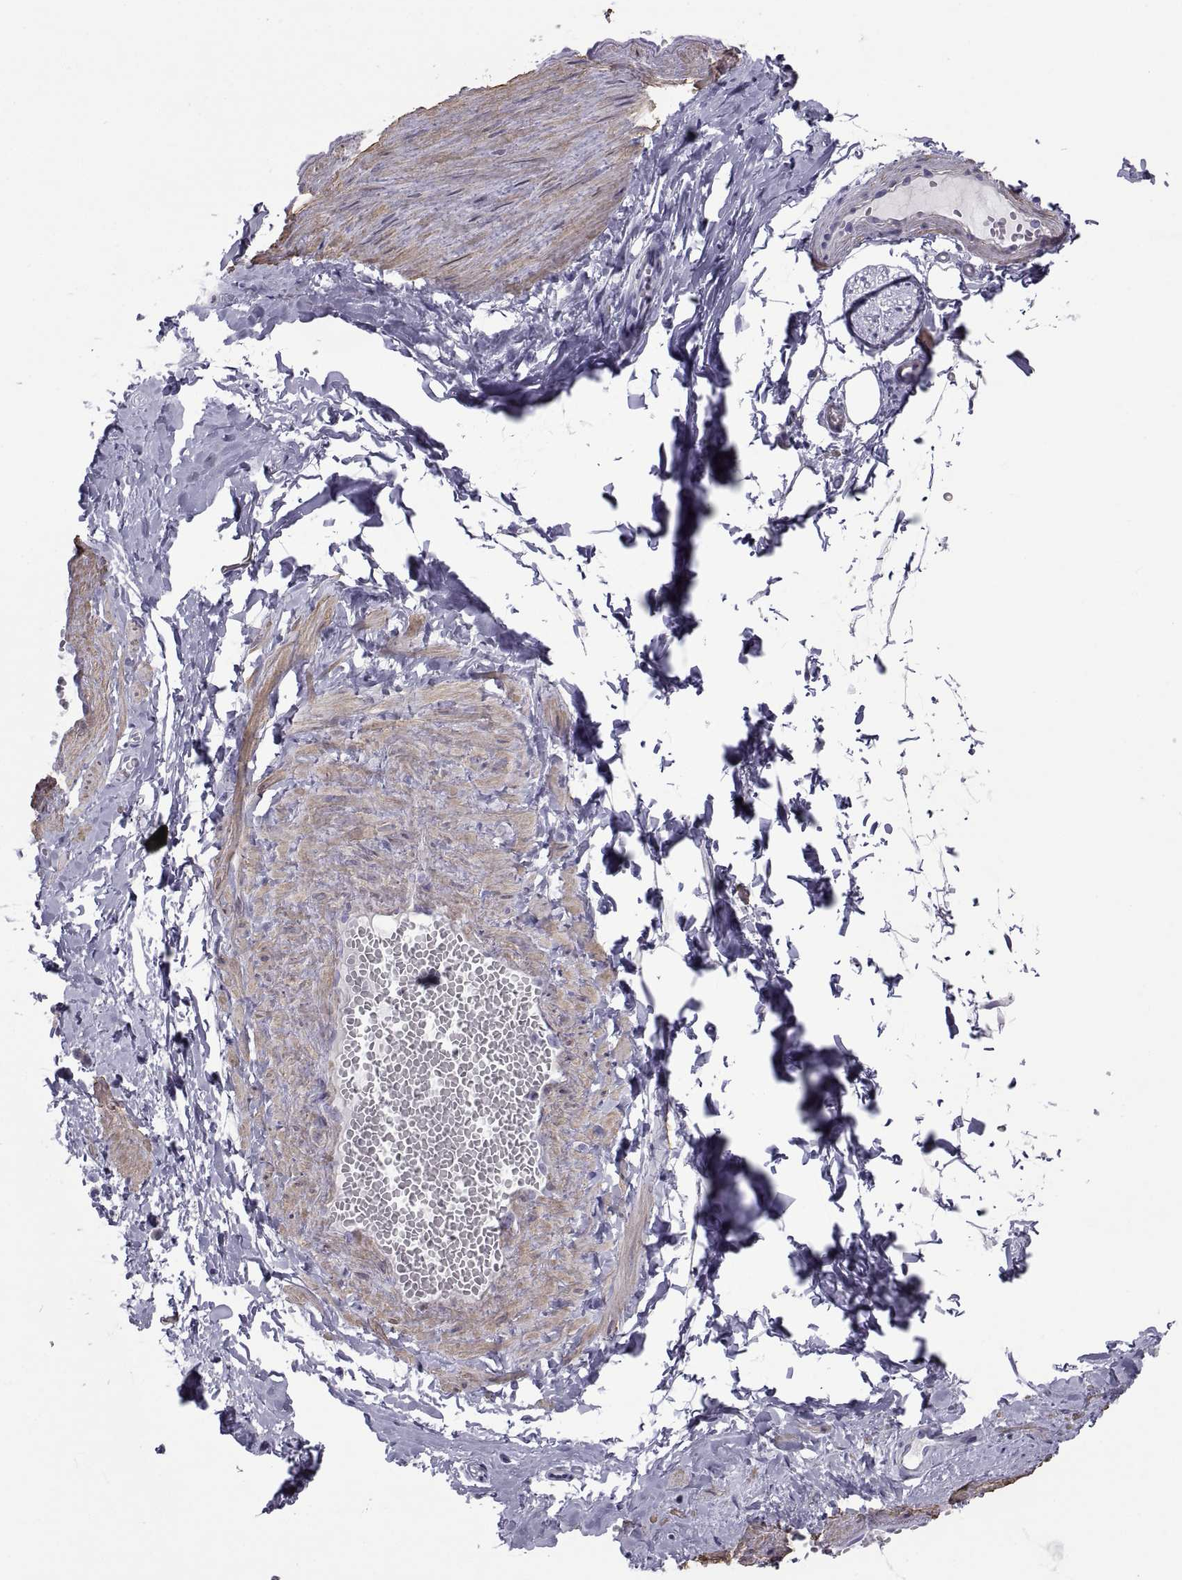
{"staining": {"intensity": "negative", "quantity": "none", "location": "none"}, "tissue": "adipose tissue", "cell_type": "Adipocytes", "image_type": "normal", "snomed": [{"axis": "morphology", "description": "Normal tissue, NOS"}, {"axis": "topography", "description": "Smooth muscle"}, {"axis": "topography", "description": "Peripheral nerve tissue"}], "caption": "A high-resolution photomicrograph shows IHC staining of unremarkable adipose tissue, which demonstrates no significant expression in adipocytes.", "gene": "MAGEB1", "patient": {"sex": "male", "age": 22}}